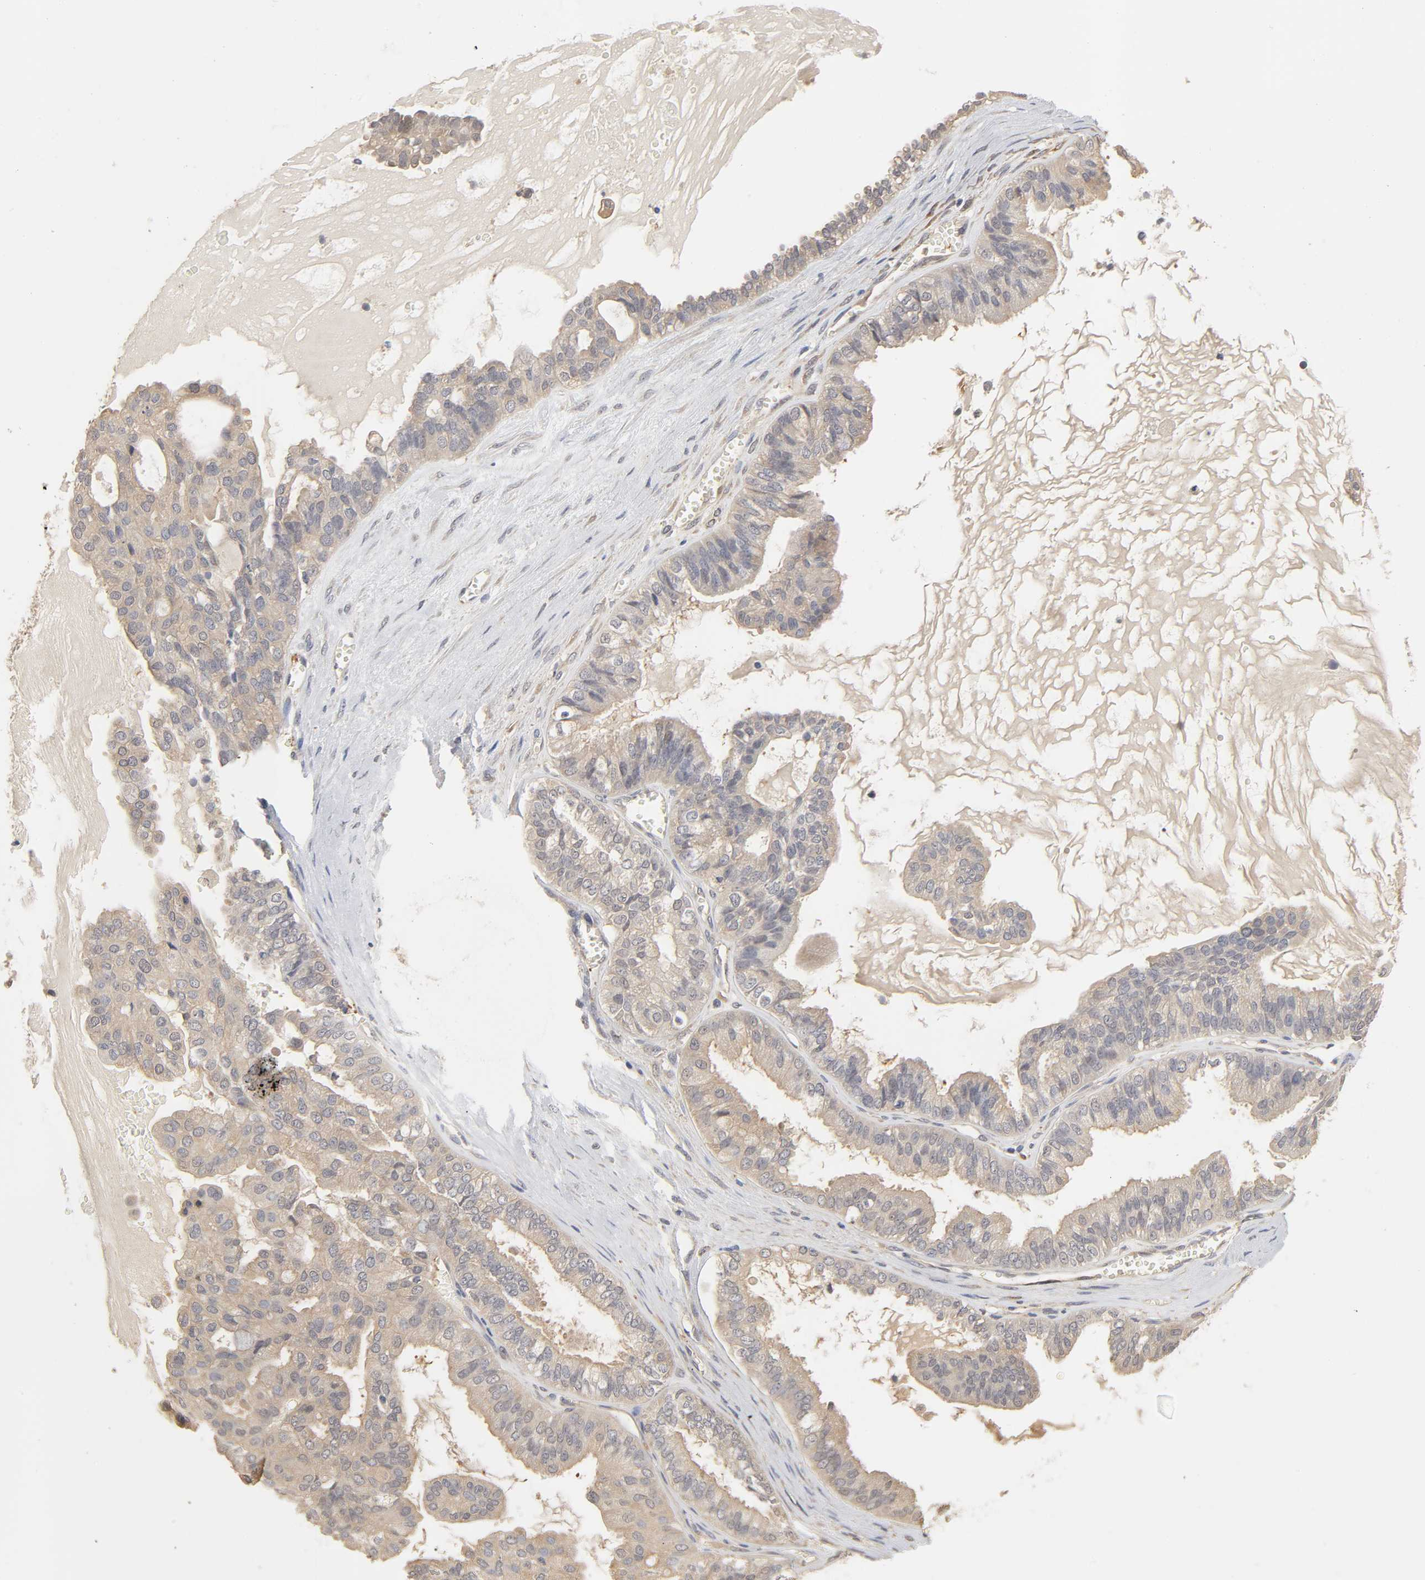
{"staining": {"intensity": "weak", "quantity": ">75%", "location": "cytoplasmic/membranous"}, "tissue": "ovarian cancer", "cell_type": "Tumor cells", "image_type": "cancer", "snomed": [{"axis": "morphology", "description": "Carcinoma, NOS"}, {"axis": "morphology", "description": "Carcinoma, endometroid"}, {"axis": "topography", "description": "Ovary"}], "caption": "An immunohistochemistry photomicrograph of tumor tissue is shown. Protein staining in brown highlights weak cytoplasmic/membranous positivity in ovarian carcinoma within tumor cells.", "gene": "PDE5A", "patient": {"sex": "female", "age": 50}}